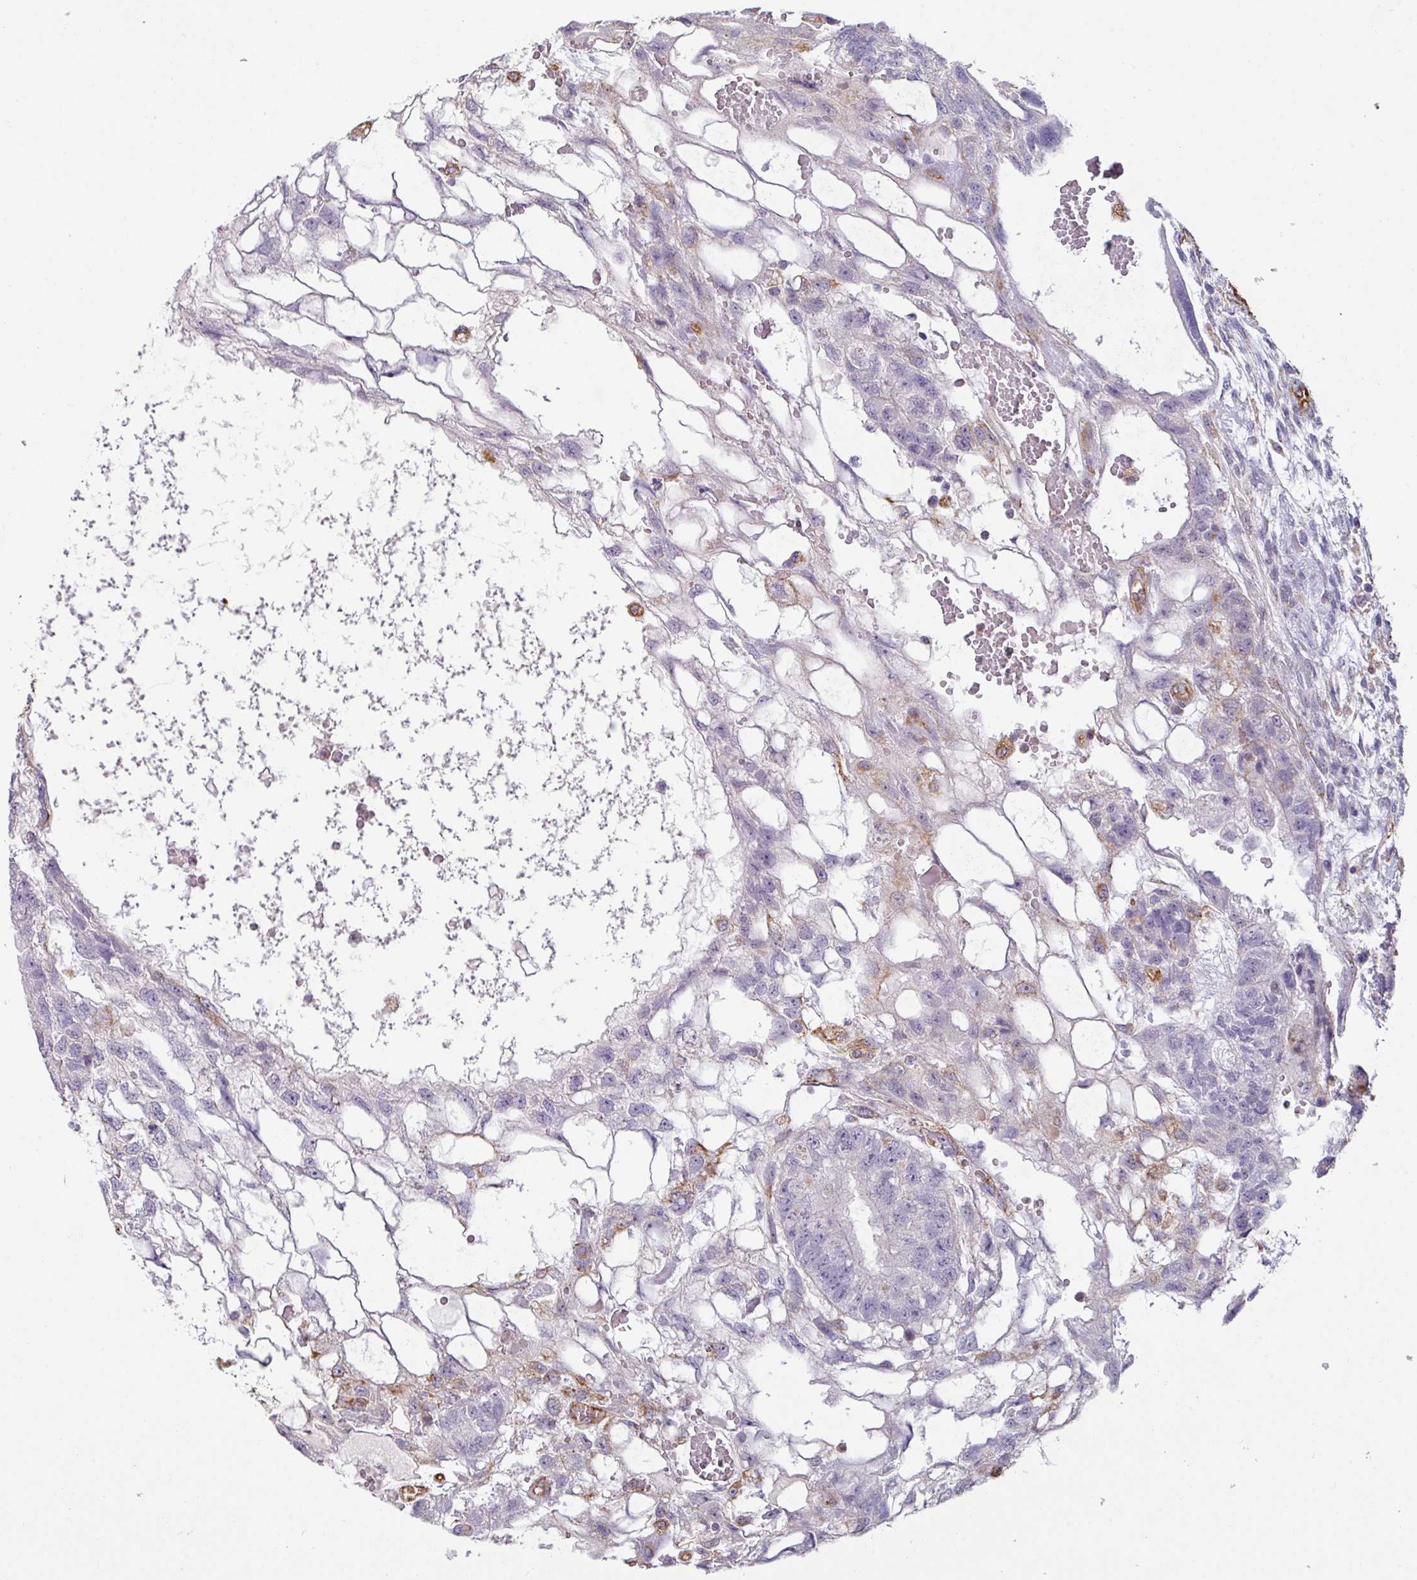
{"staining": {"intensity": "negative", "quantity": "none", "location": "none"}, "tissue": "testis cancer", "cell_type": "Tumor cells", "image_type": "cancer", "snomed": [{"axis": "morphology", "description": "Normal tissue, NOS"}, {"axis": "morphology", "description": "Carcinoma, Embryonal, NOS"}, {"axis": "topography", "description": "Testis"}], "caption": "This is an immunohistochemistry (IHC) micrograph of human embryonal carcinoma (testis). There is no staining in tumor cells.", "gene": "ZNF280C", "patient": {"sex": "male", "age": 32}}